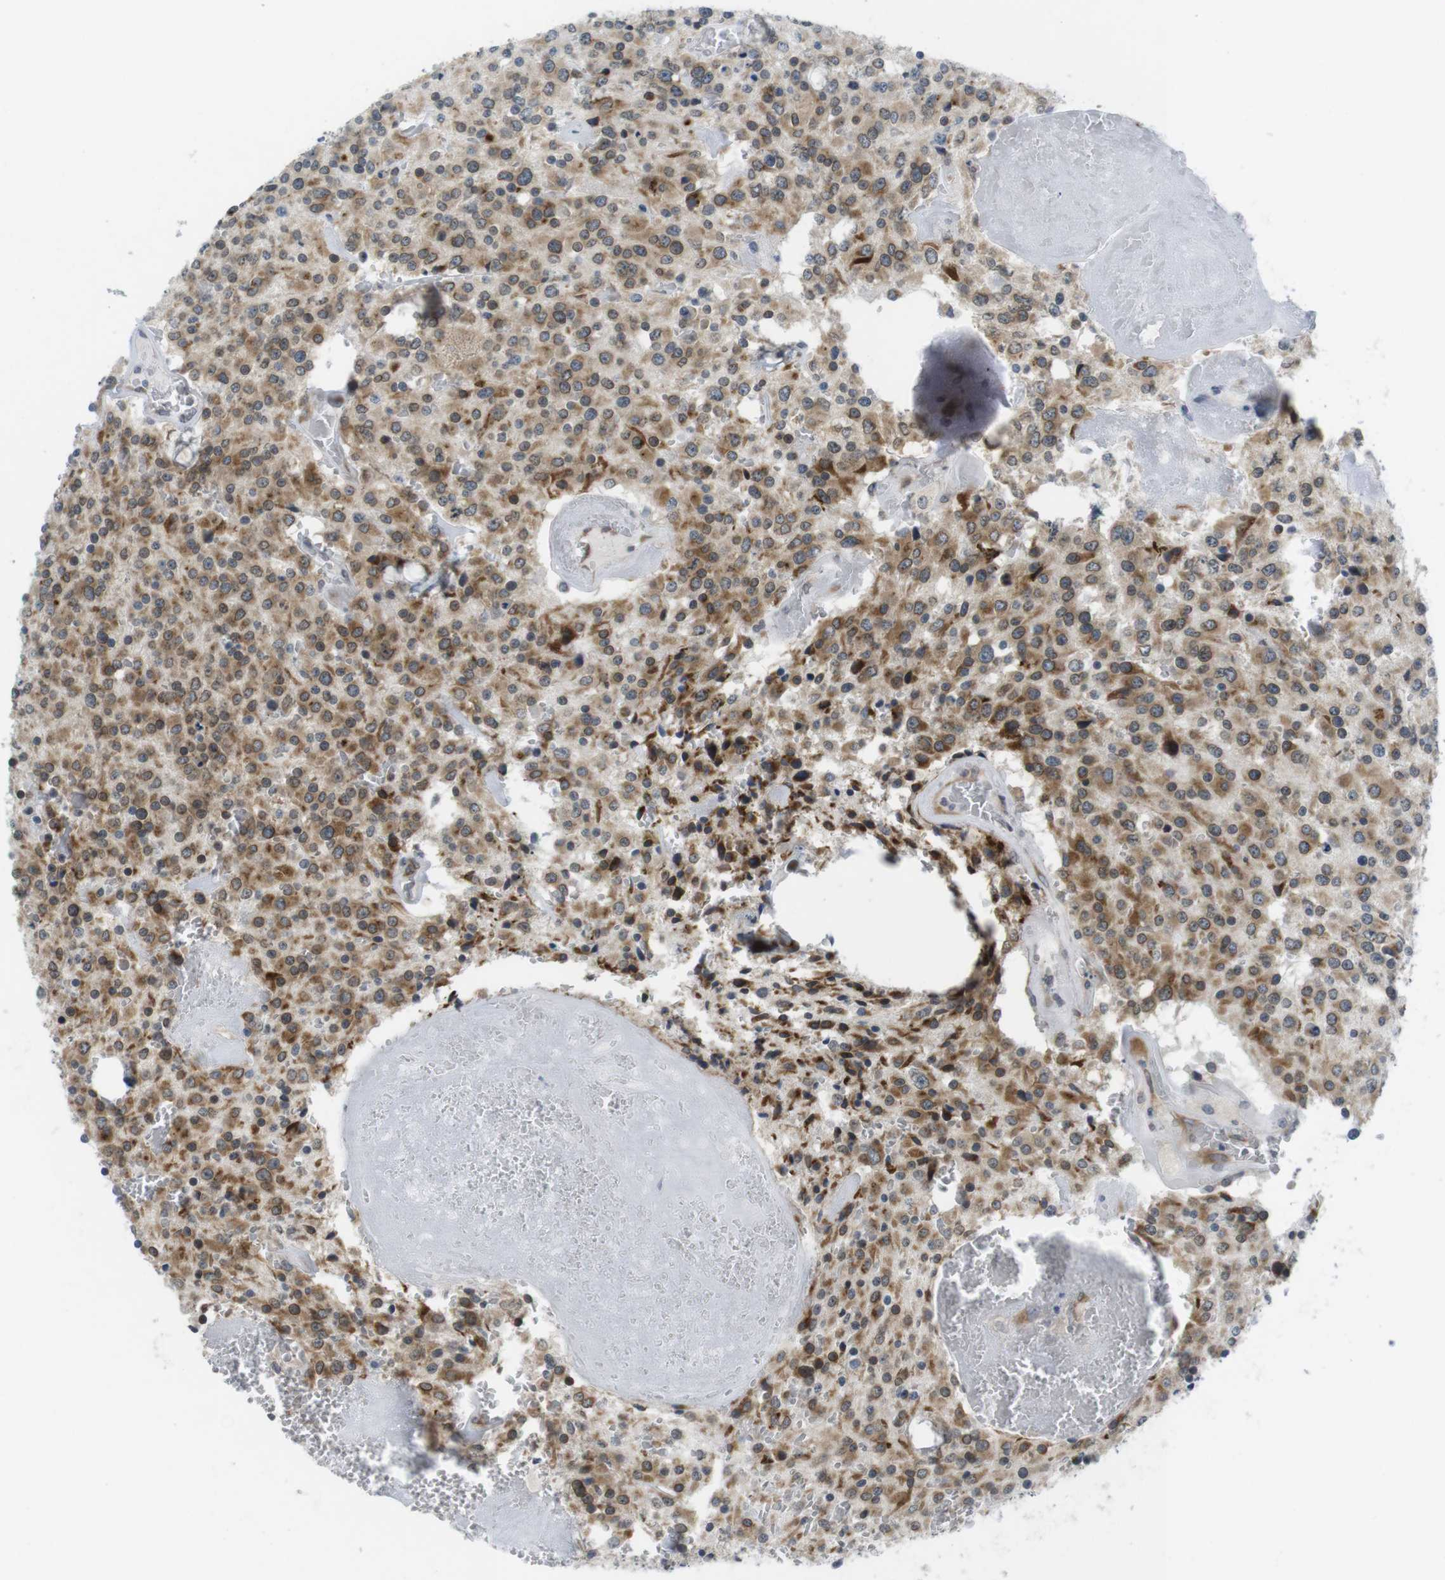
{"staining": {"intensity": "moderate", "quantity": "25%-75%", "location": "cytoplasmic/membranous"}, "tissue": "glioma", "cell_type": "Tumor cells", "image_type": "cancer", "snomed": [{"axis": "morphology", "description": "Glioma, malignant, Low grade"}, {"axis": "topography", "description": "Brain"}], "caption": "Human malignant glioma (low-grade) stained with a brown dye shows moderate cytoplasmic/membranous positive positivity in about 25%-75% of tumor cells.", "gene": "ERGIC3", "patient": {"sex": "male", "age": 58}}